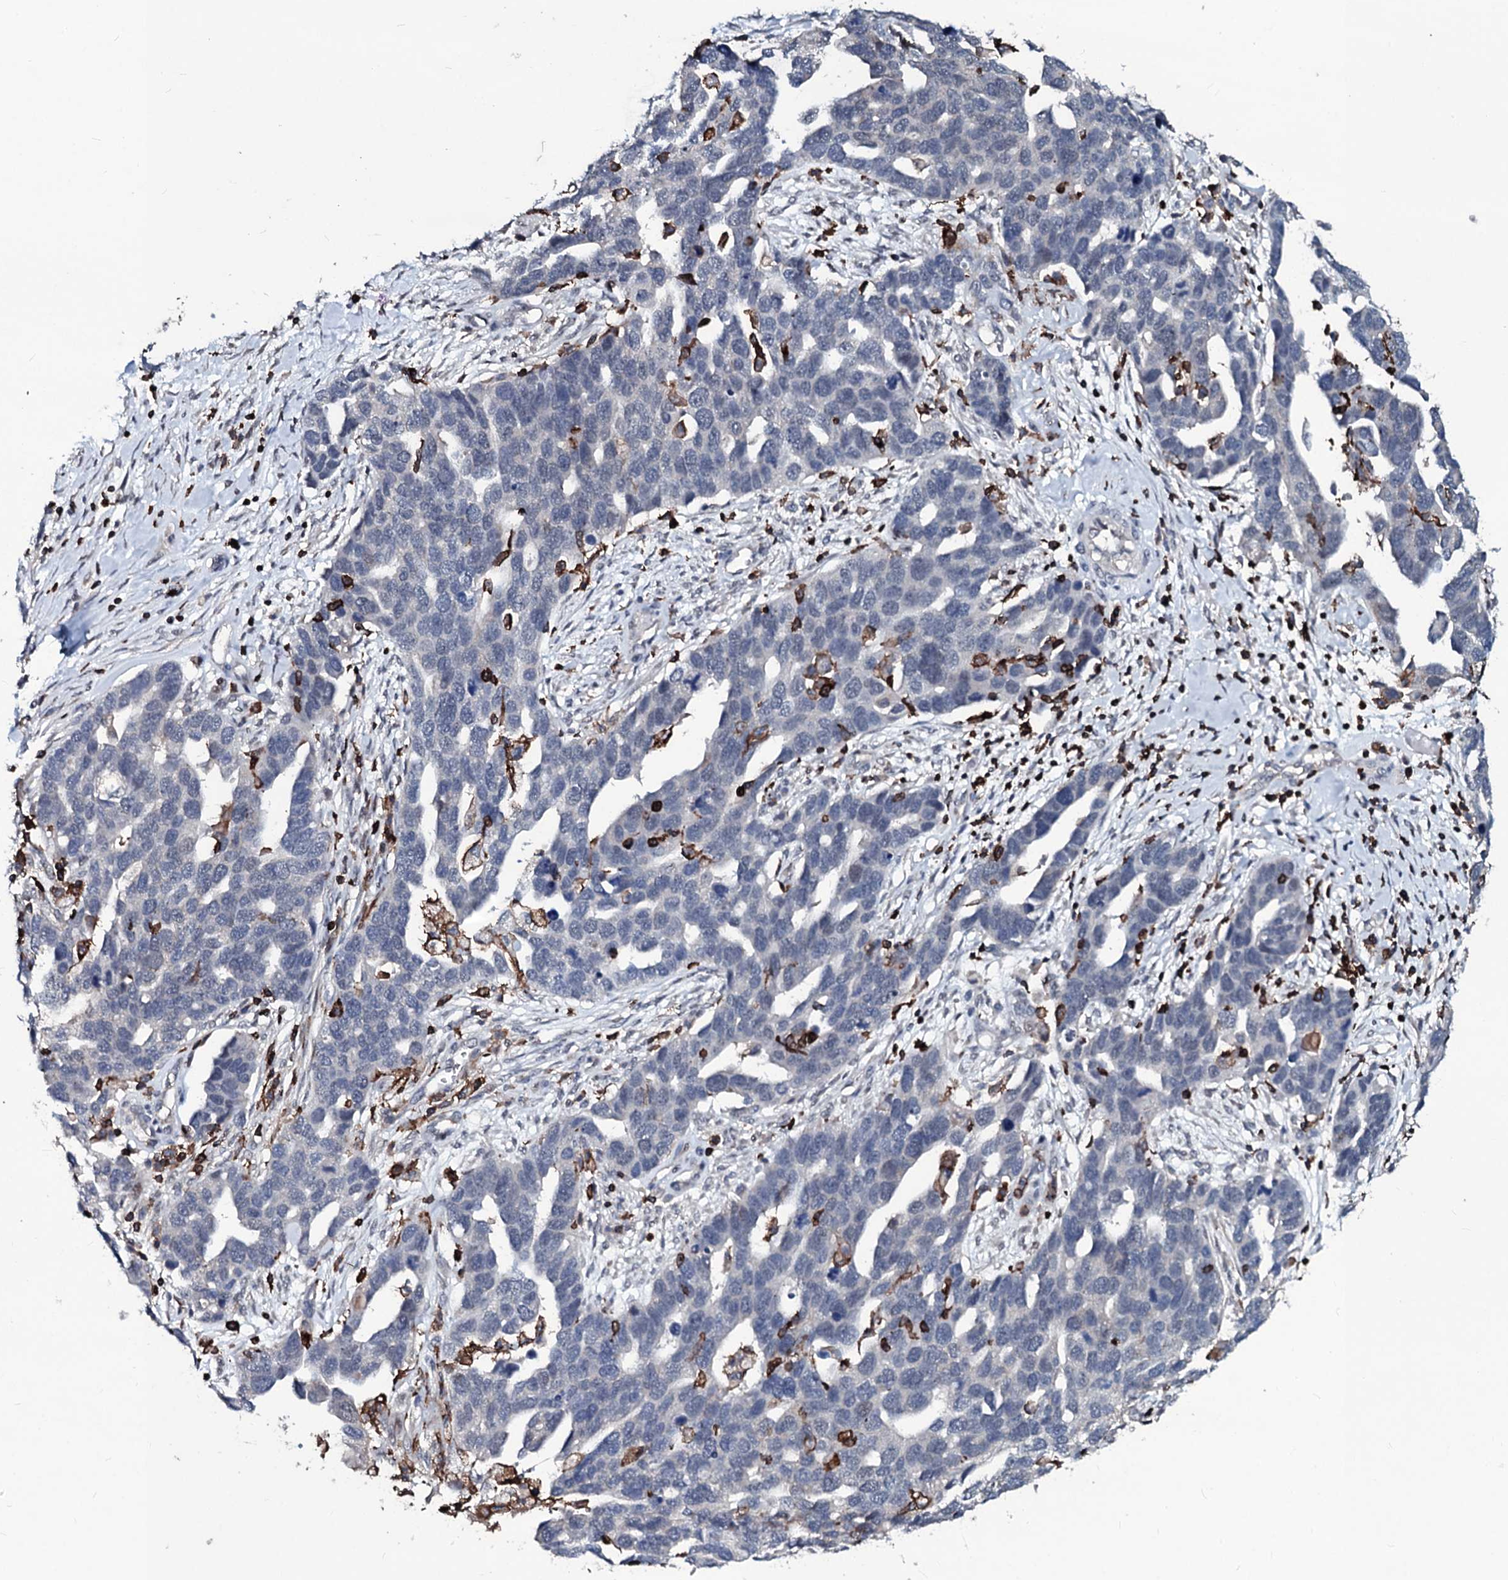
{"staining": {"intensity": "negative", "quantity": "none", "location": "none"}, "tissue": "ovarian cancer", "cell_type": "Tumor cells", "image_type": "cancer", "snomed": [{"axis": "morphology", "description": "Cystadenocarcinoma, serous, NOS"}, {"axis": "topography", "description": "Ovary"}], "caption": "The micrograph exhibits no significant positivity in tumor cells of serous cystadenocarcinoma (ovarian).", "gene": "OGFOD2", "patient": {"sex": "female", "age": 54}}